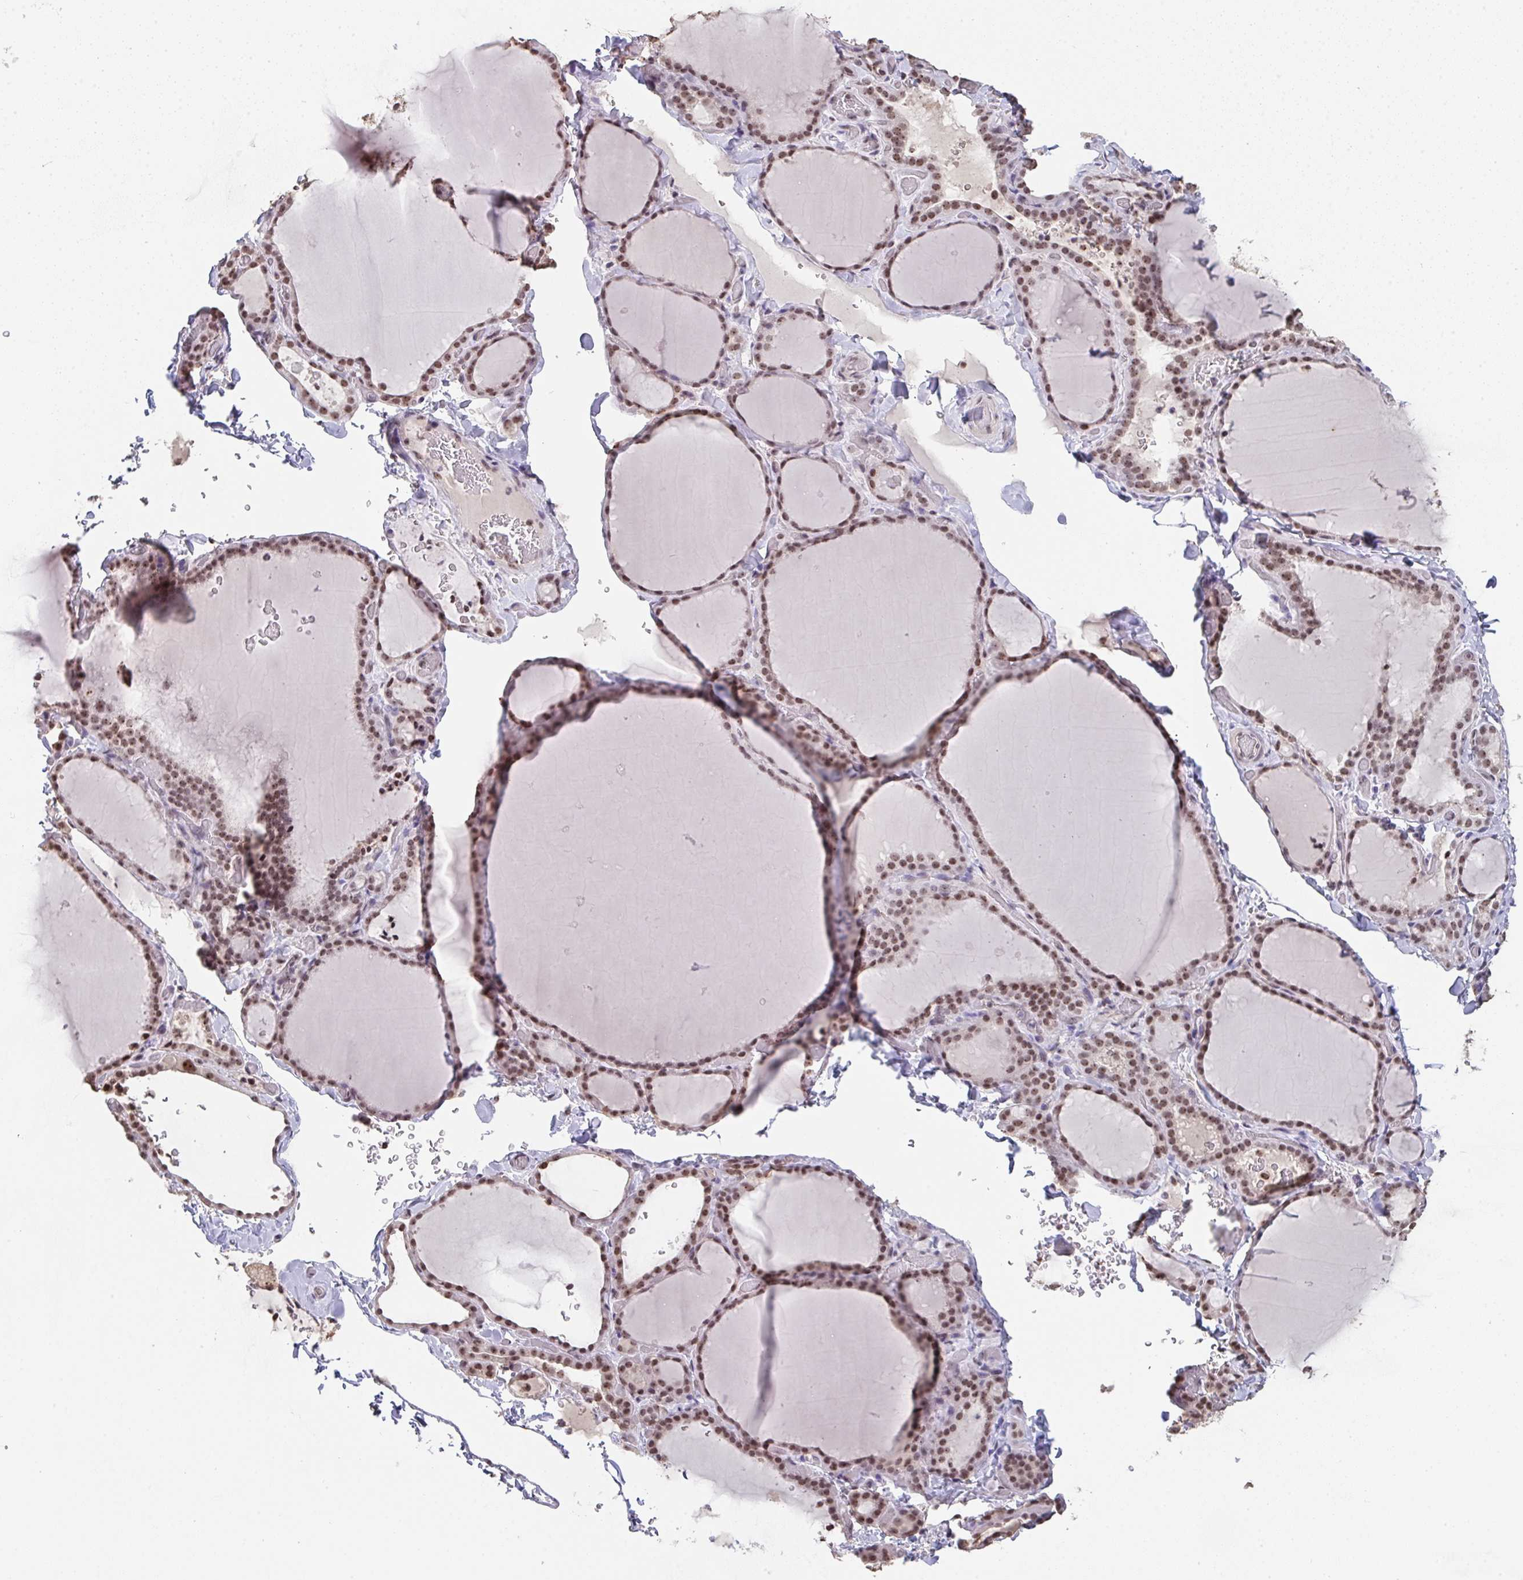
{"staining": {"intensity": "moderate", "quantity": ">75%", "location": "nuclear"}, "tissue": "thyroid gland", "cell_type": "Glandular cells", "image_type": "normal", "snomed": [{"axis": "morphology", "description": "Normal tissue, NOS"}, {"axis": "topography", "description": "Thyroid gland"}], "caption": "Immunohistochemical staining of unremarkable human thyroid gland demonstrates >75% levels of moderate nuclear protein staining in approximately >75% of glandular cells.", "gene": "DKC1", "patient": {"sex": "female", "age": 22}}